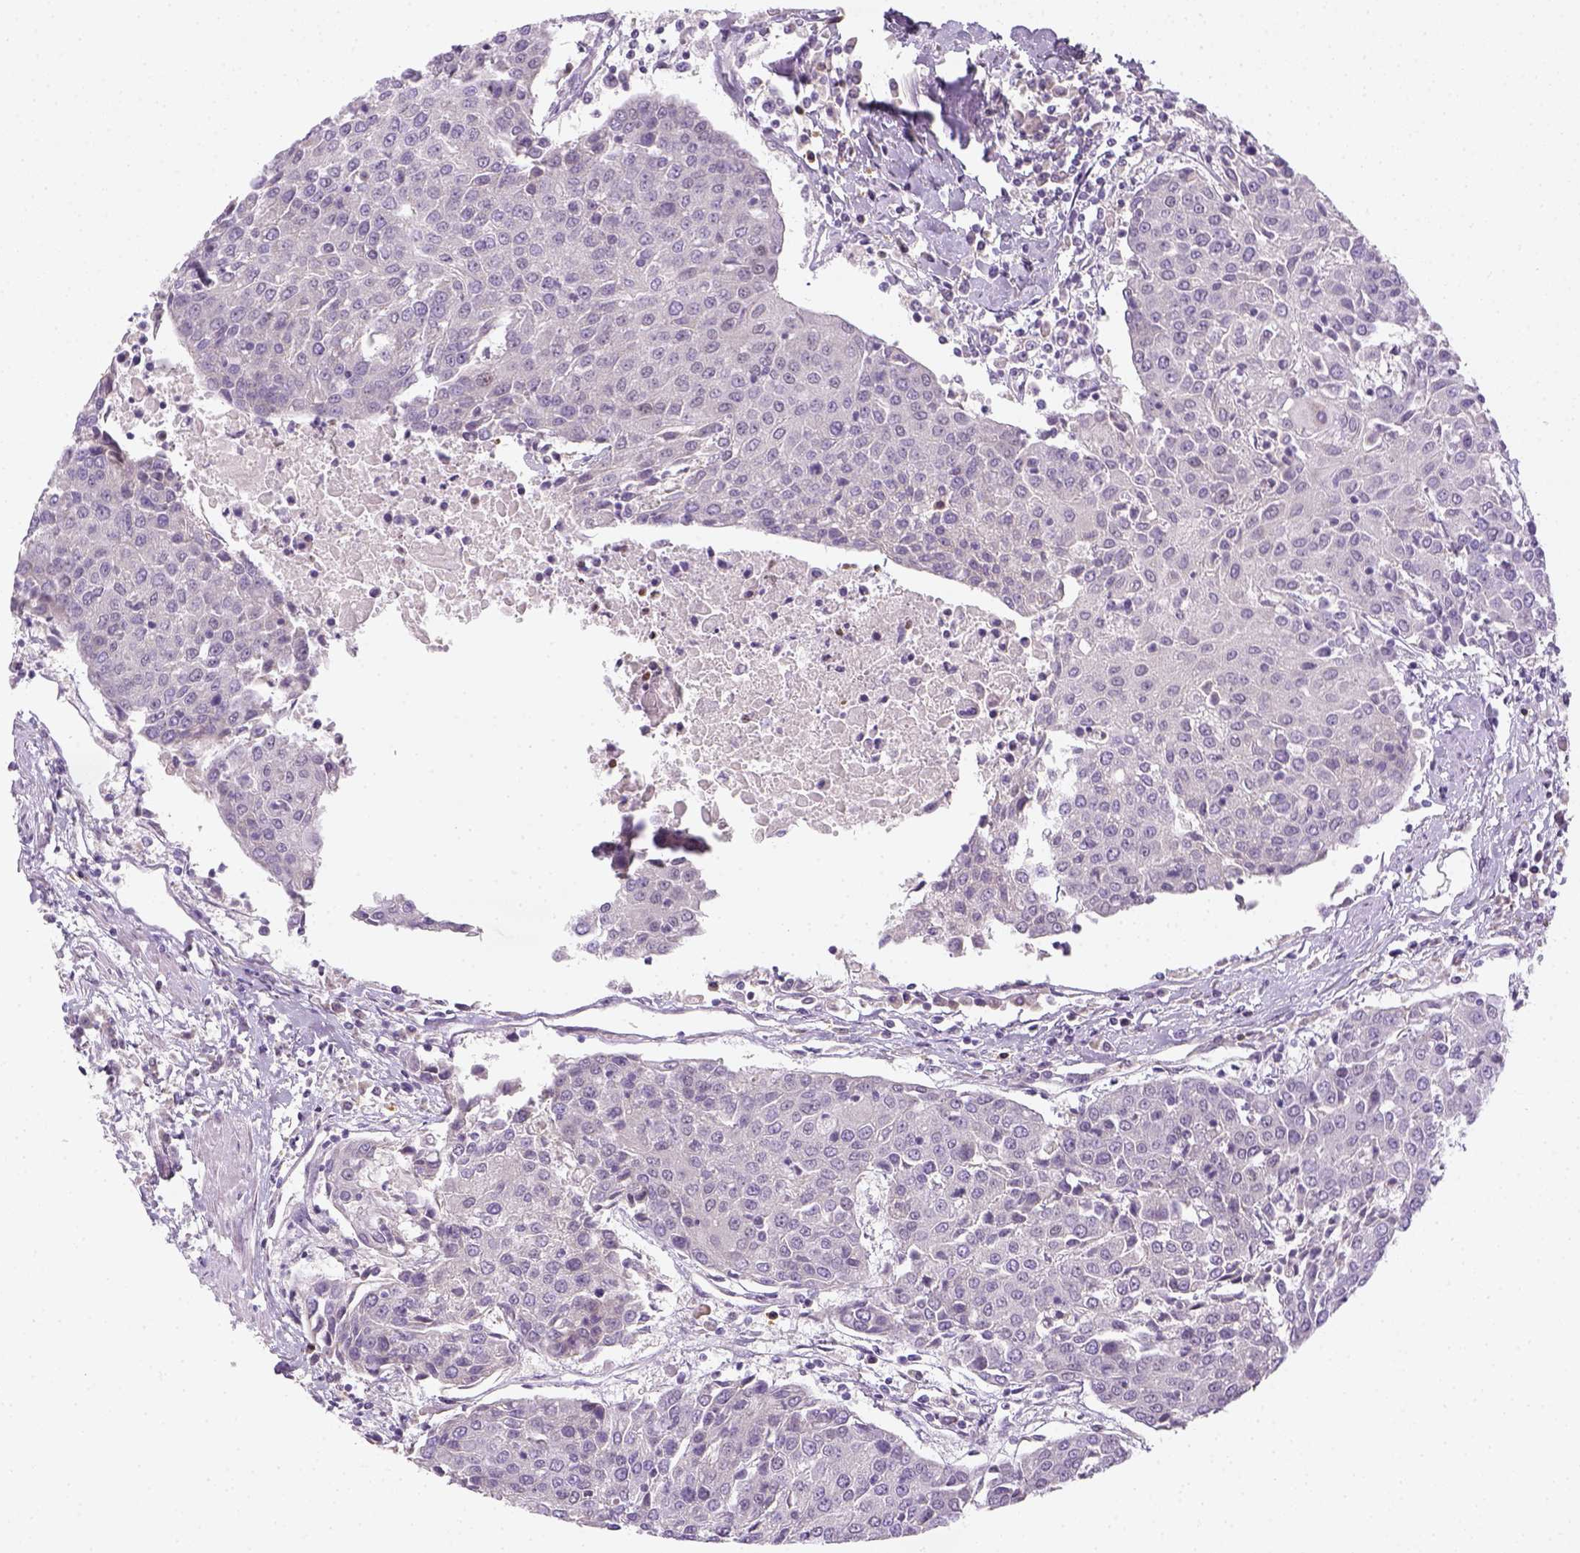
{"staining": {"intensity": "negative", "quantity": "none", "location": "none"}, "tissue": "urothelial cancer", "cell_type": "Tumor cells", "image_type": "cancer", "snomed": [{"axis": "morphology", "description": "Urothelial carcinoma, High grade"}, {"axis": "topography", "description": "Urinary bladder"}], "caption": "A high-resolution image shows immunohistochemistry staining of urothelial carcinoma (high-grade), which exhibits no significant positivity in tumor cells.", "gene": "MAGEB3", "patient": {"sex": "female", "age": 85}}